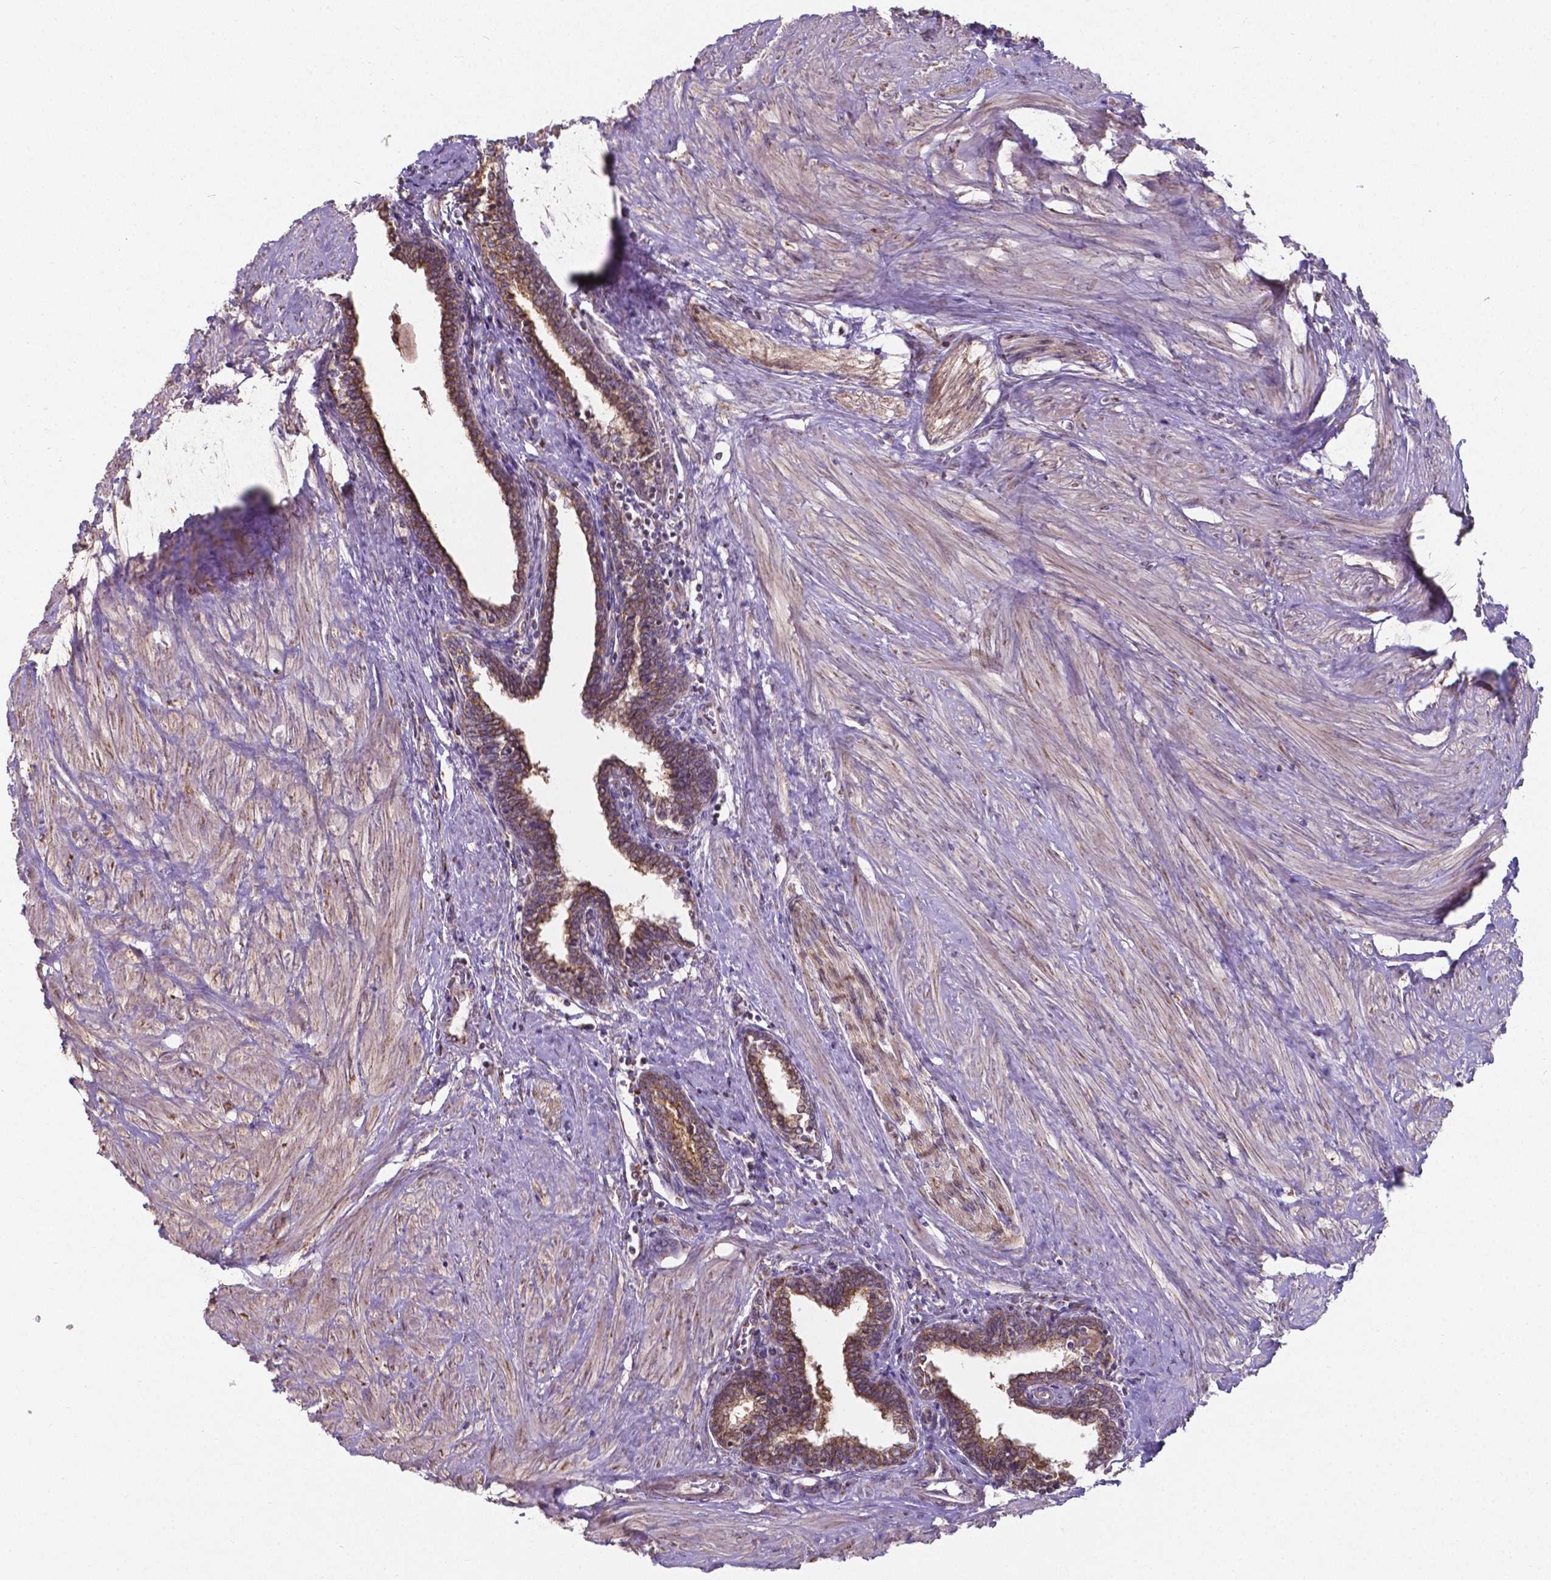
{"staining": {"intensity": "moderate", "quantity": ">75%", "location": "cytoplasmic/membranous"}, "tissue": "prostate", "cell_type": "Glandular cells", "image_type": "normal", "snomed": [{"axis": "morphology", "description": "Normal tissue, NOS"}, {"axis": "topography", "description": "Prostate"}], "caption": "High-power microscopy captured an immunohistochemistry photomicrograph of benign prostate, revealing moderate cytoplasmic/membranous positivity in about >75% of glandular cells. (Brightfield microscopy of DAB IHC at high magnification).", "gene": "FAM114A1", "patient": {"sex": "male", "age": 55}}